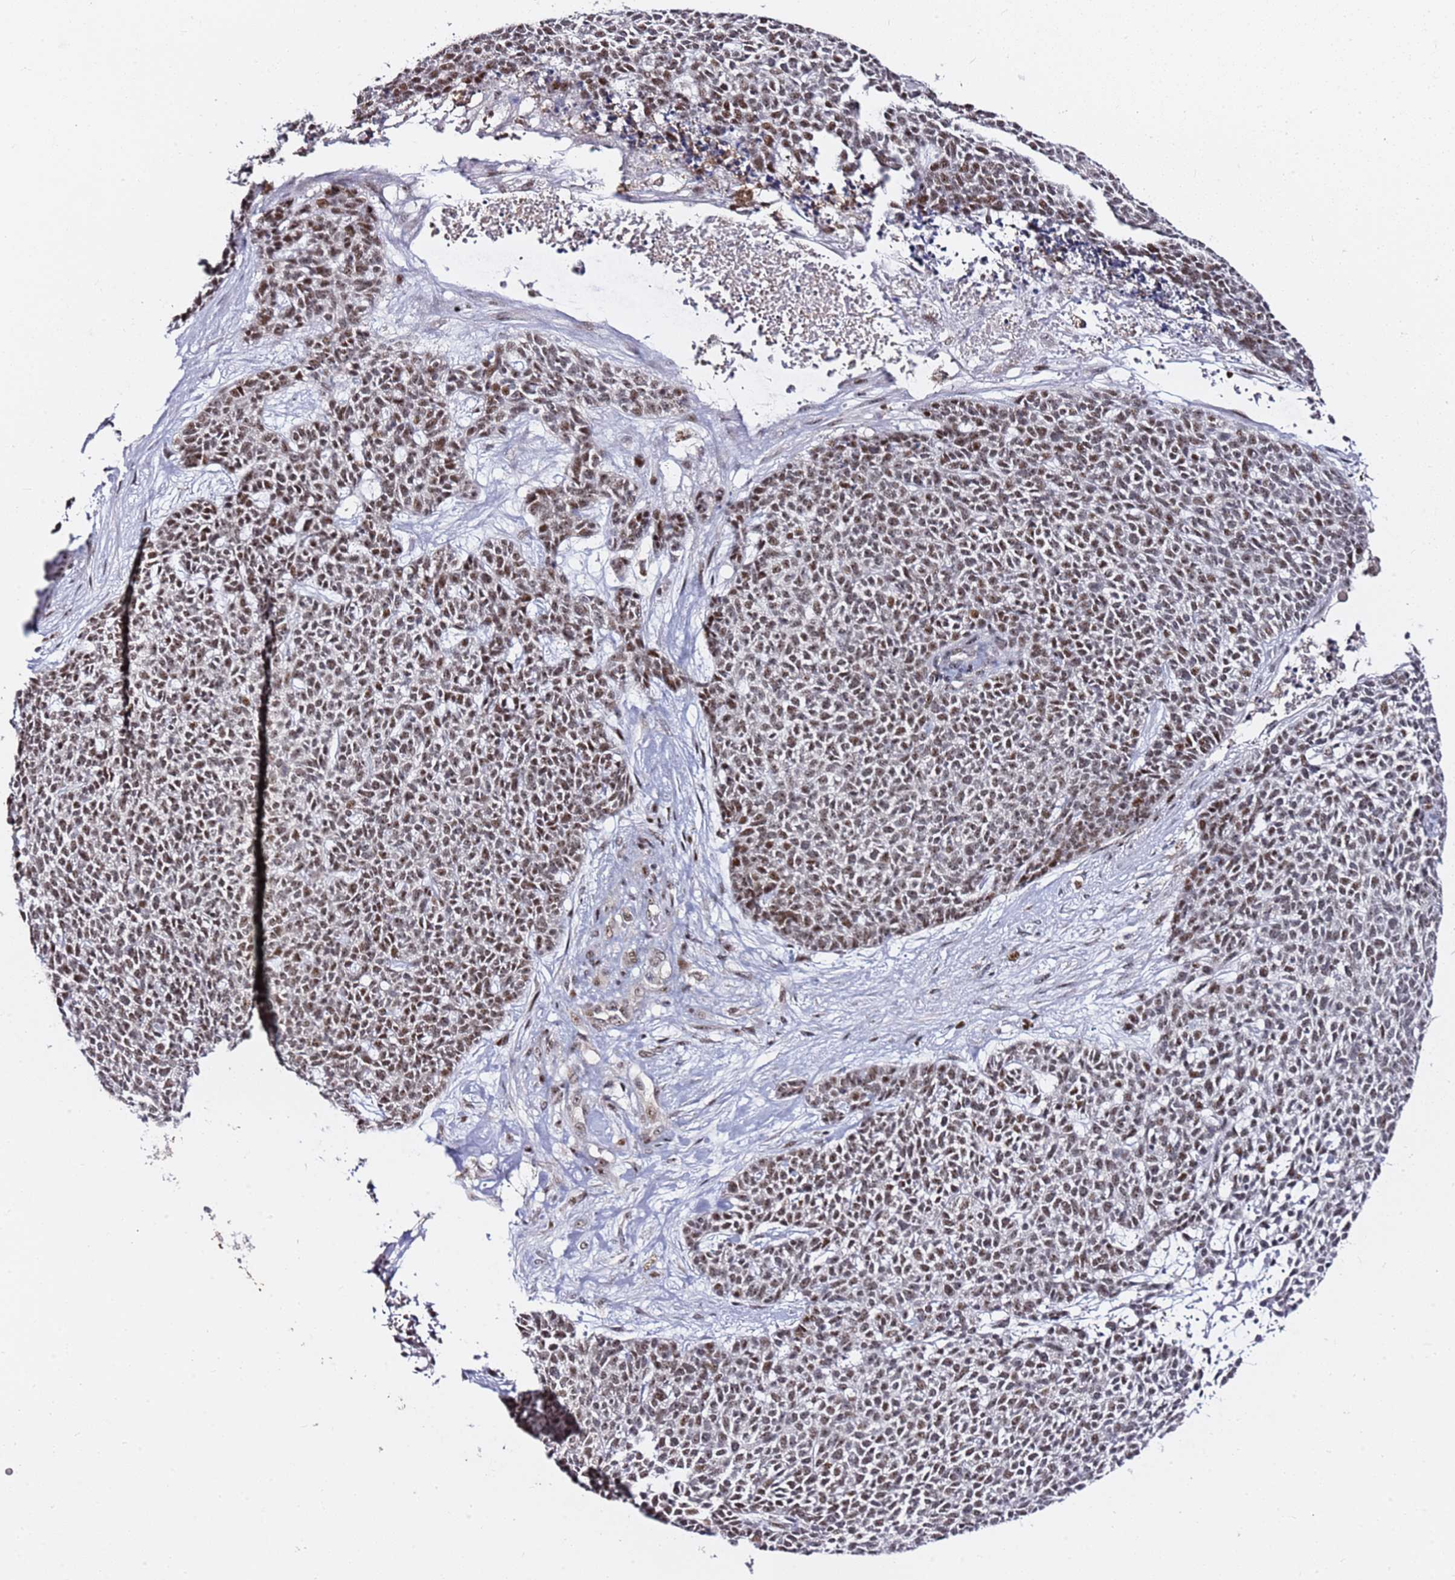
{"staining": {"intensity": "moderate", "quantity": ">75%", "location": "nuclear"}, "tissue": "skin cancer", "cell_type": "Tumor cells", "image_type": "cancer", "snomed": [{"axis": "morphology", "description": "Basal cell carcinoma"}, {"axis": "topography", "description": "Skin"}], "caption": "IHC histopathology image of neoplastic tissue: skin cancer (basal cell carcinoma) stained using IHC displays medium levels of moderate protein expression localized specifically in the nuclear of tumor cells, appearing as a nuclear brown color.", "gene": "FCF1", "patient": {"sex": "female", "age": 84}}